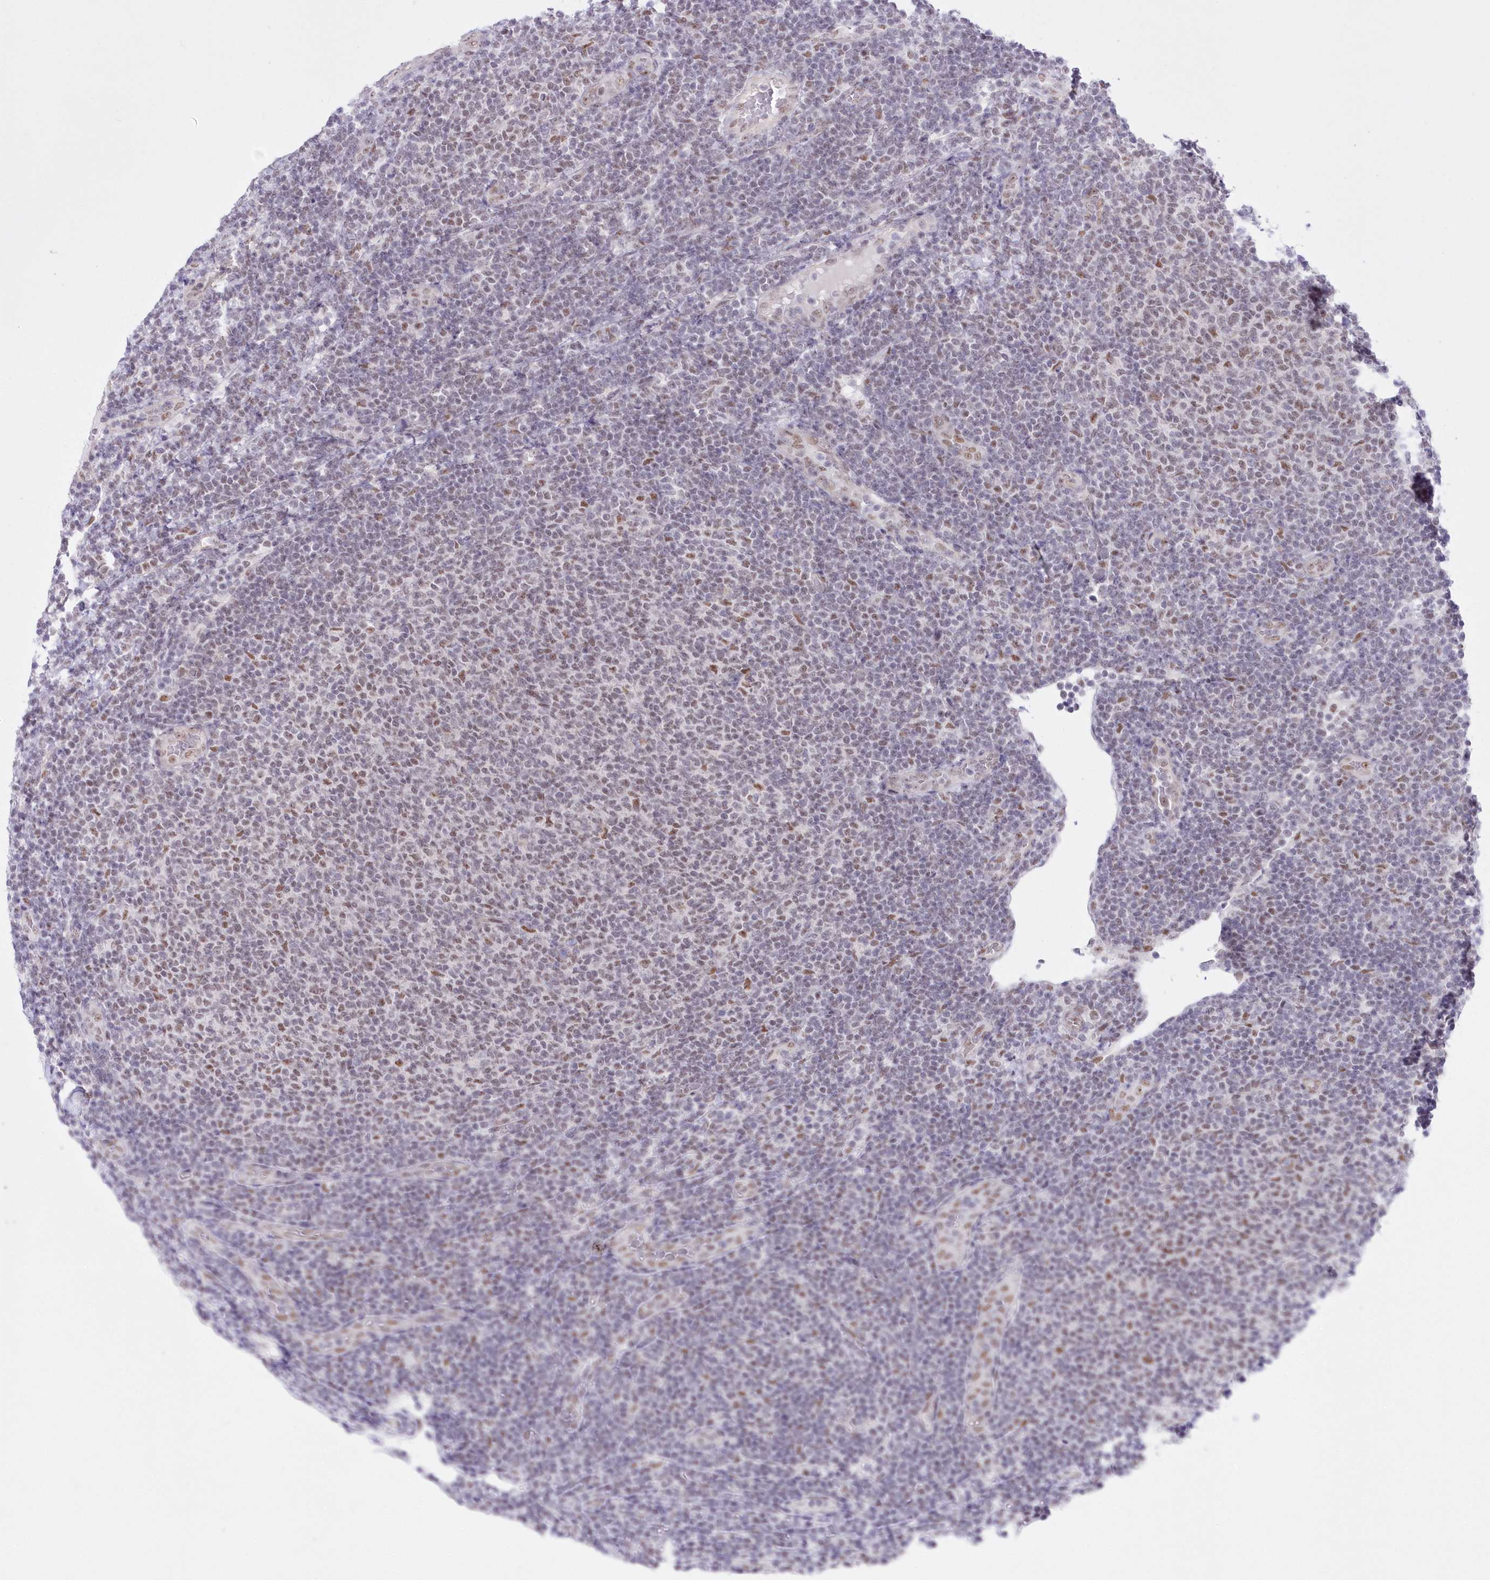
{"staining": {"intensity": "weak", "quantity": "25%-75%", "location": "nuclear"}, "tissue": "lymphoma", "cell_type": "Tumor cells", "image_type": "cancer", "snomed": [{"axis": "morphology", "description": "Malignant lymphoma, non-Hodgkin's type, Low grade"}, {"axis": "topography", "description": "Lymph node"}], "caption": "Brown immunohistochemical staining in human malignant lymphoma, non-Hodgkin's type (low-grade) reveals weak nuclear expression in about 25%-75% of tumor cells.", "gene": "NSUN2", "patient": {"sex": "male", "age": 66}}